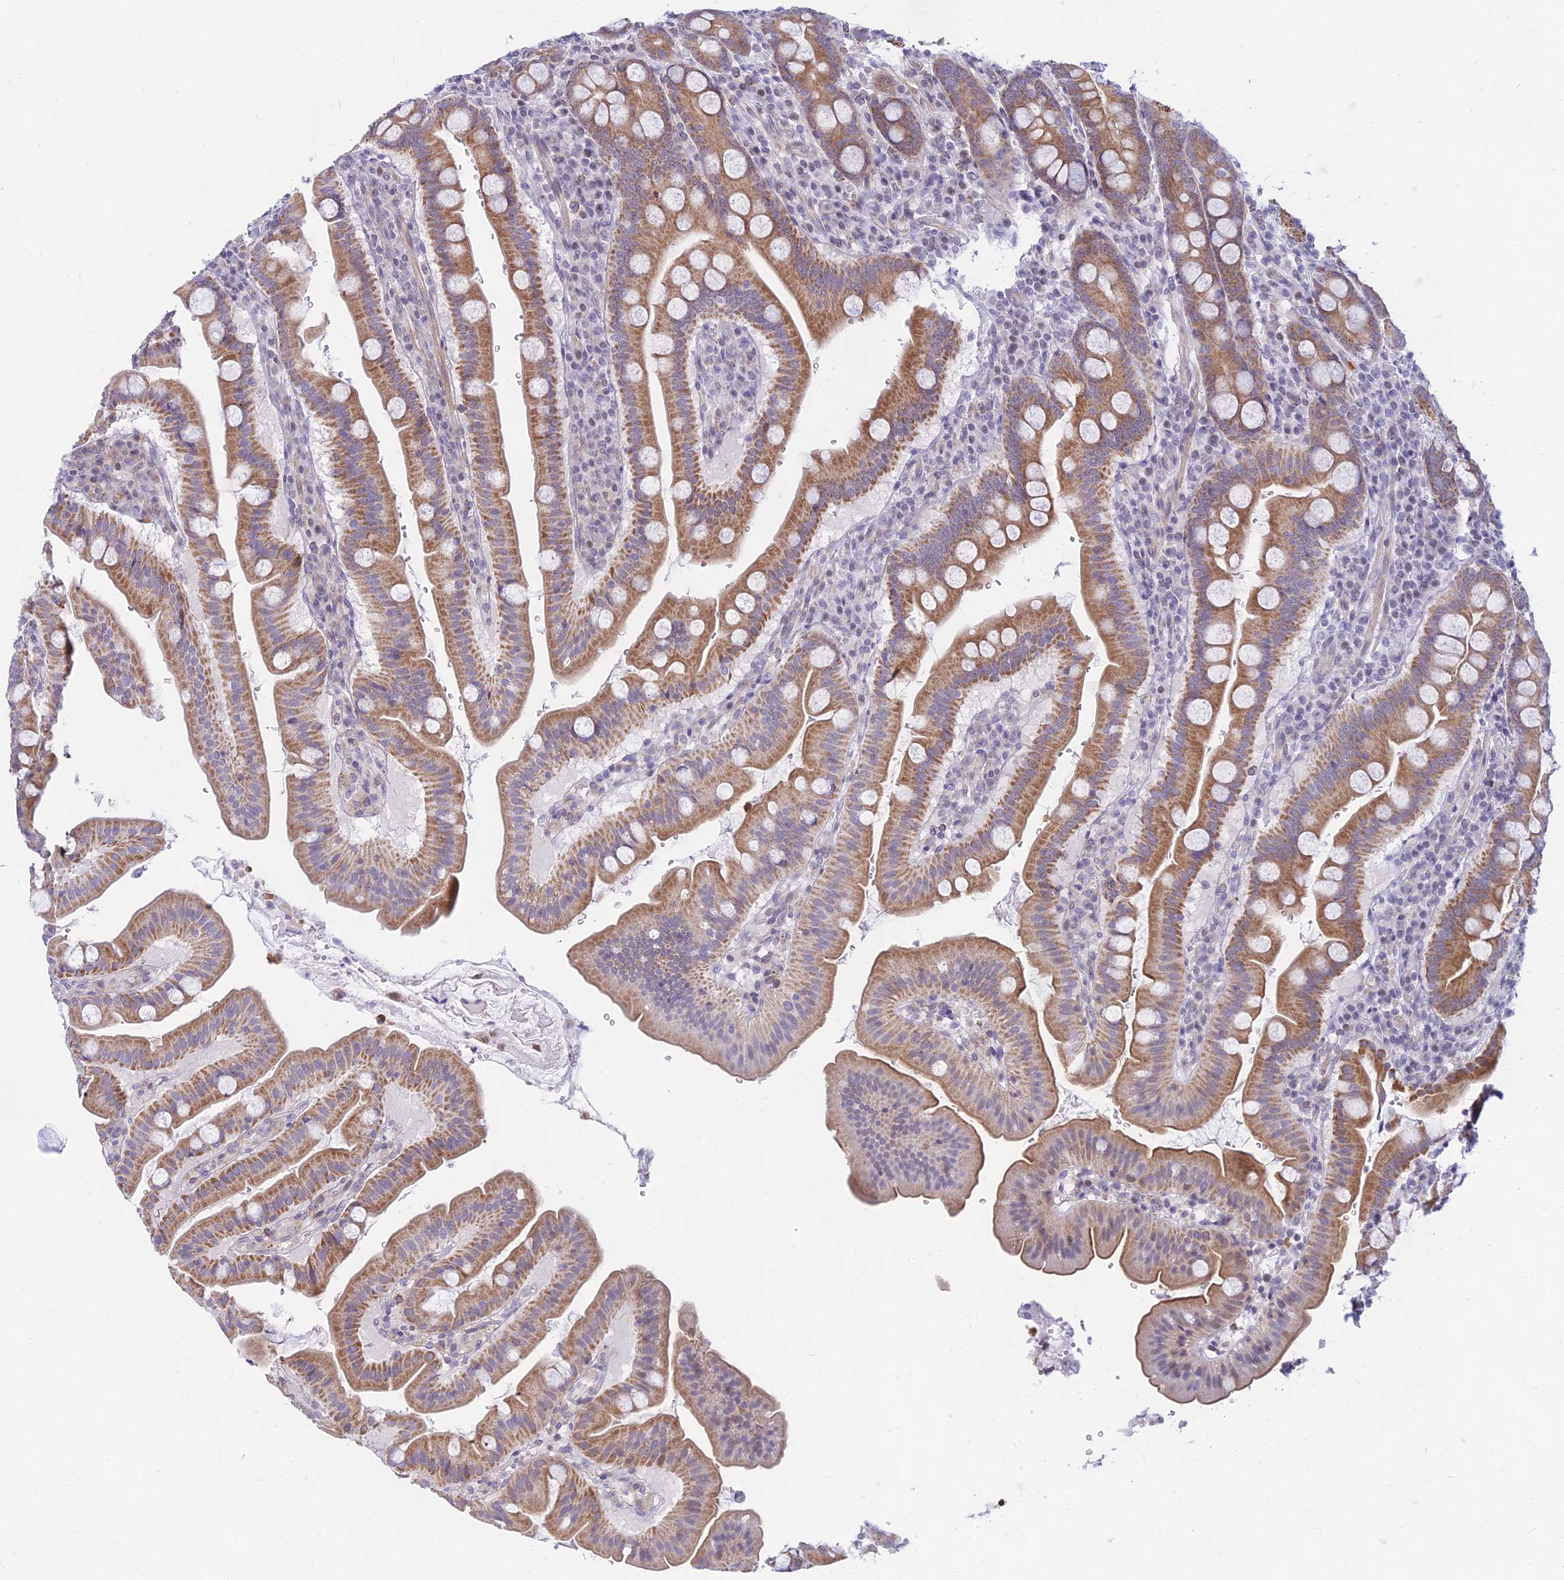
{"staining": {"intensity": "moderate", "quantity": ">75%", "location": "cytoplasmic/membranous"}, "tissue": "duodenum", "cell_type": "Glandular cells", "image_type": "normal", "snomed": [{"axis": "morphology", "description": "Normal tissue, NOS"}, {"axis": "morphology", "description": "Adenocarcinoma, NOS"}, {"axis": "topography", "description": "Pancreas"}, {"axis": "topography", "description": "Duodenum"}], "caption": "Benign duodenum was stained to show a protein in brown. There is medium levels of moderate cytoplasmic/membranous positivity in about >75% of glandular cells.", "gene": "KRR1", "patient": {"sex": "male", "age": 50}}